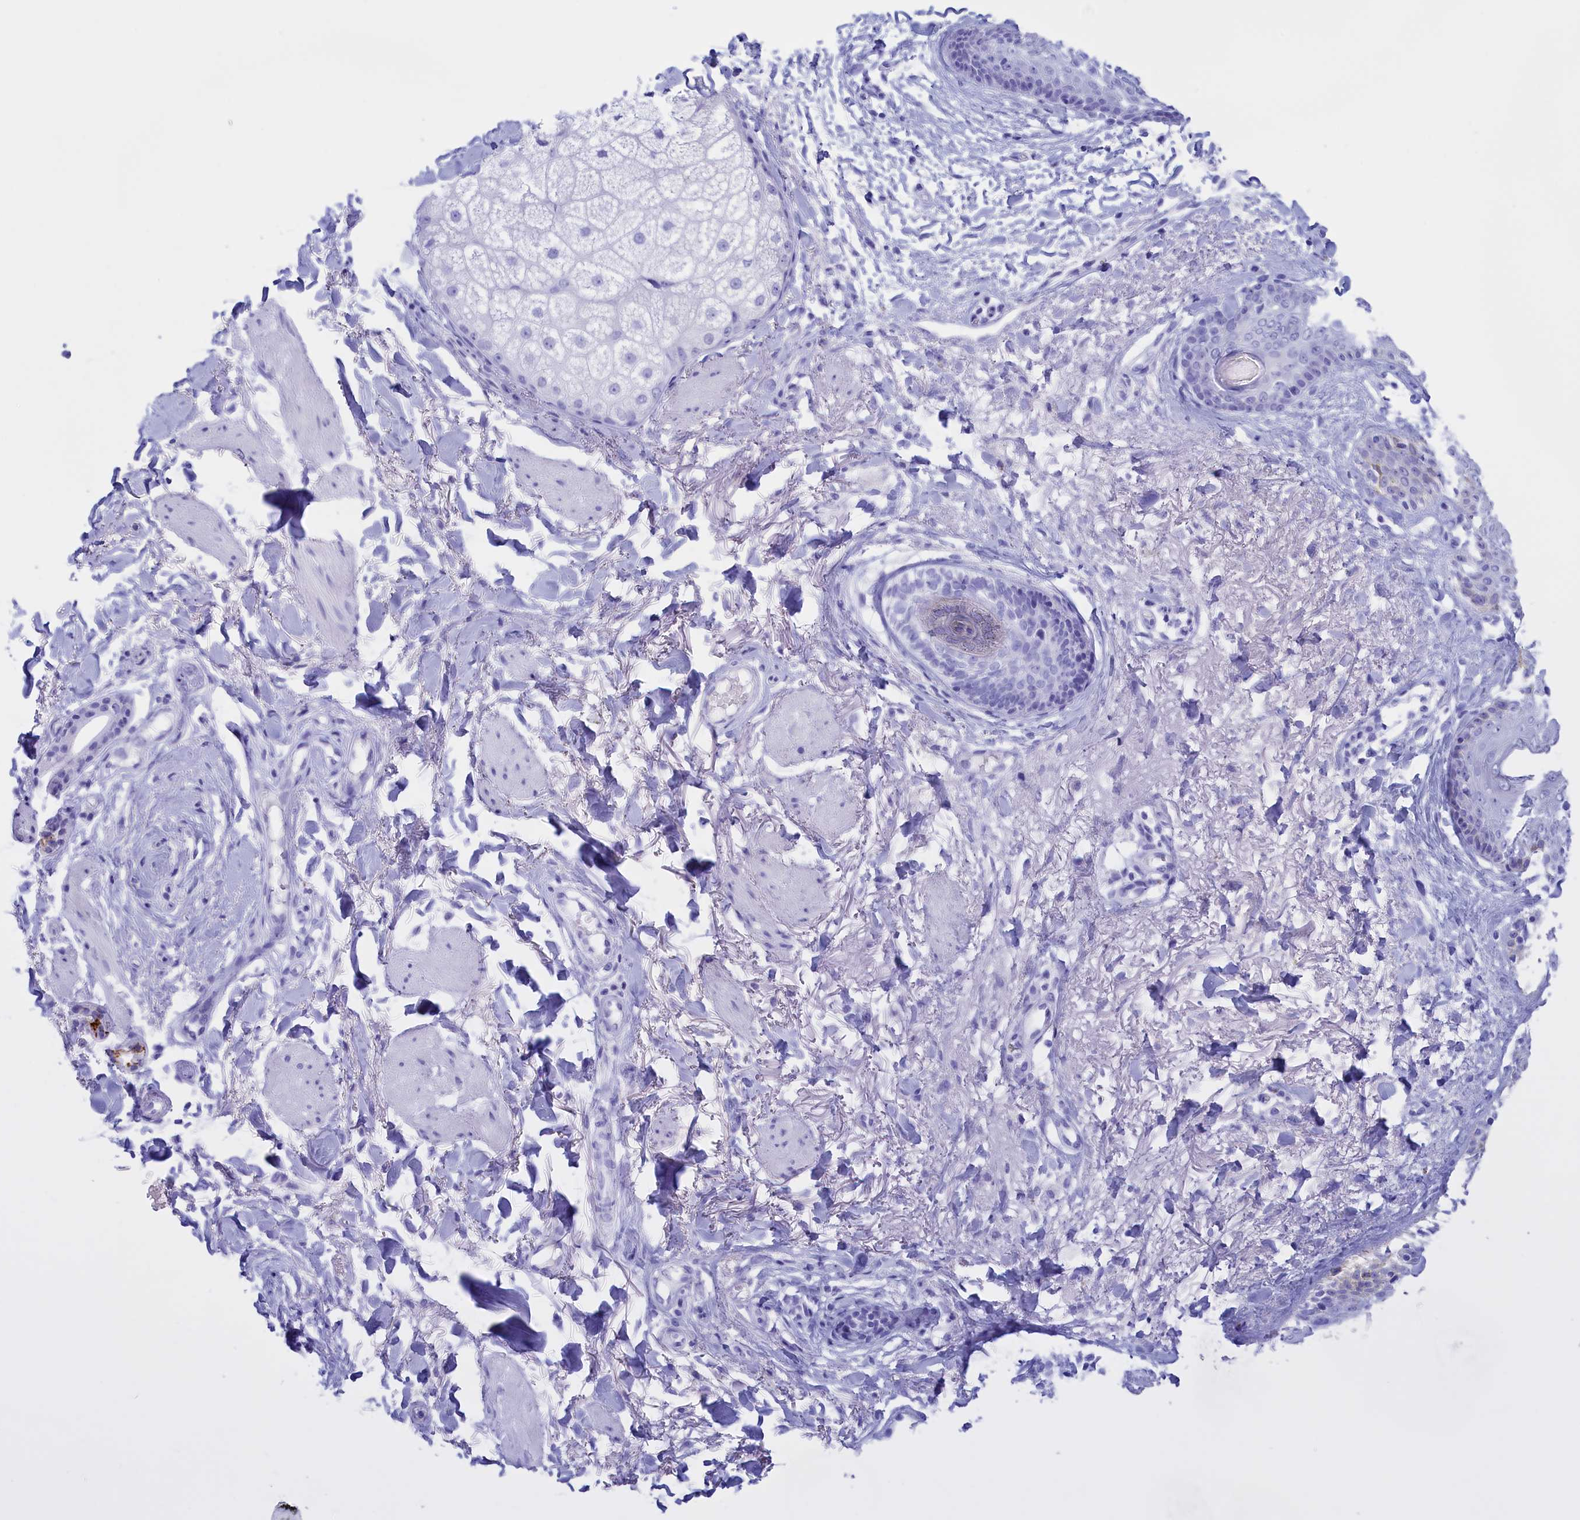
{"staining": {"intensity": "negative", "quantity": "none", "location": "none"}, "tissue": "skin cancer", "cell_type": "Tumor cells", "image_type": "cancer", "snomed": [{"axis": "morphology", "description": "Normal tissue, NOS"}, {"axis": "morphology", "description": "Basal cell carcinoma"}, {"axis": "topography", "description": "Skin"}], "caption": "An image of human skin basal cell carcinoma is negative for staining in tumor cells. (Immunohistochemistry, brightfield microscopy, high magnification).", "gene": "BRI3", "patient": {"sex": "male", "age": 64}}